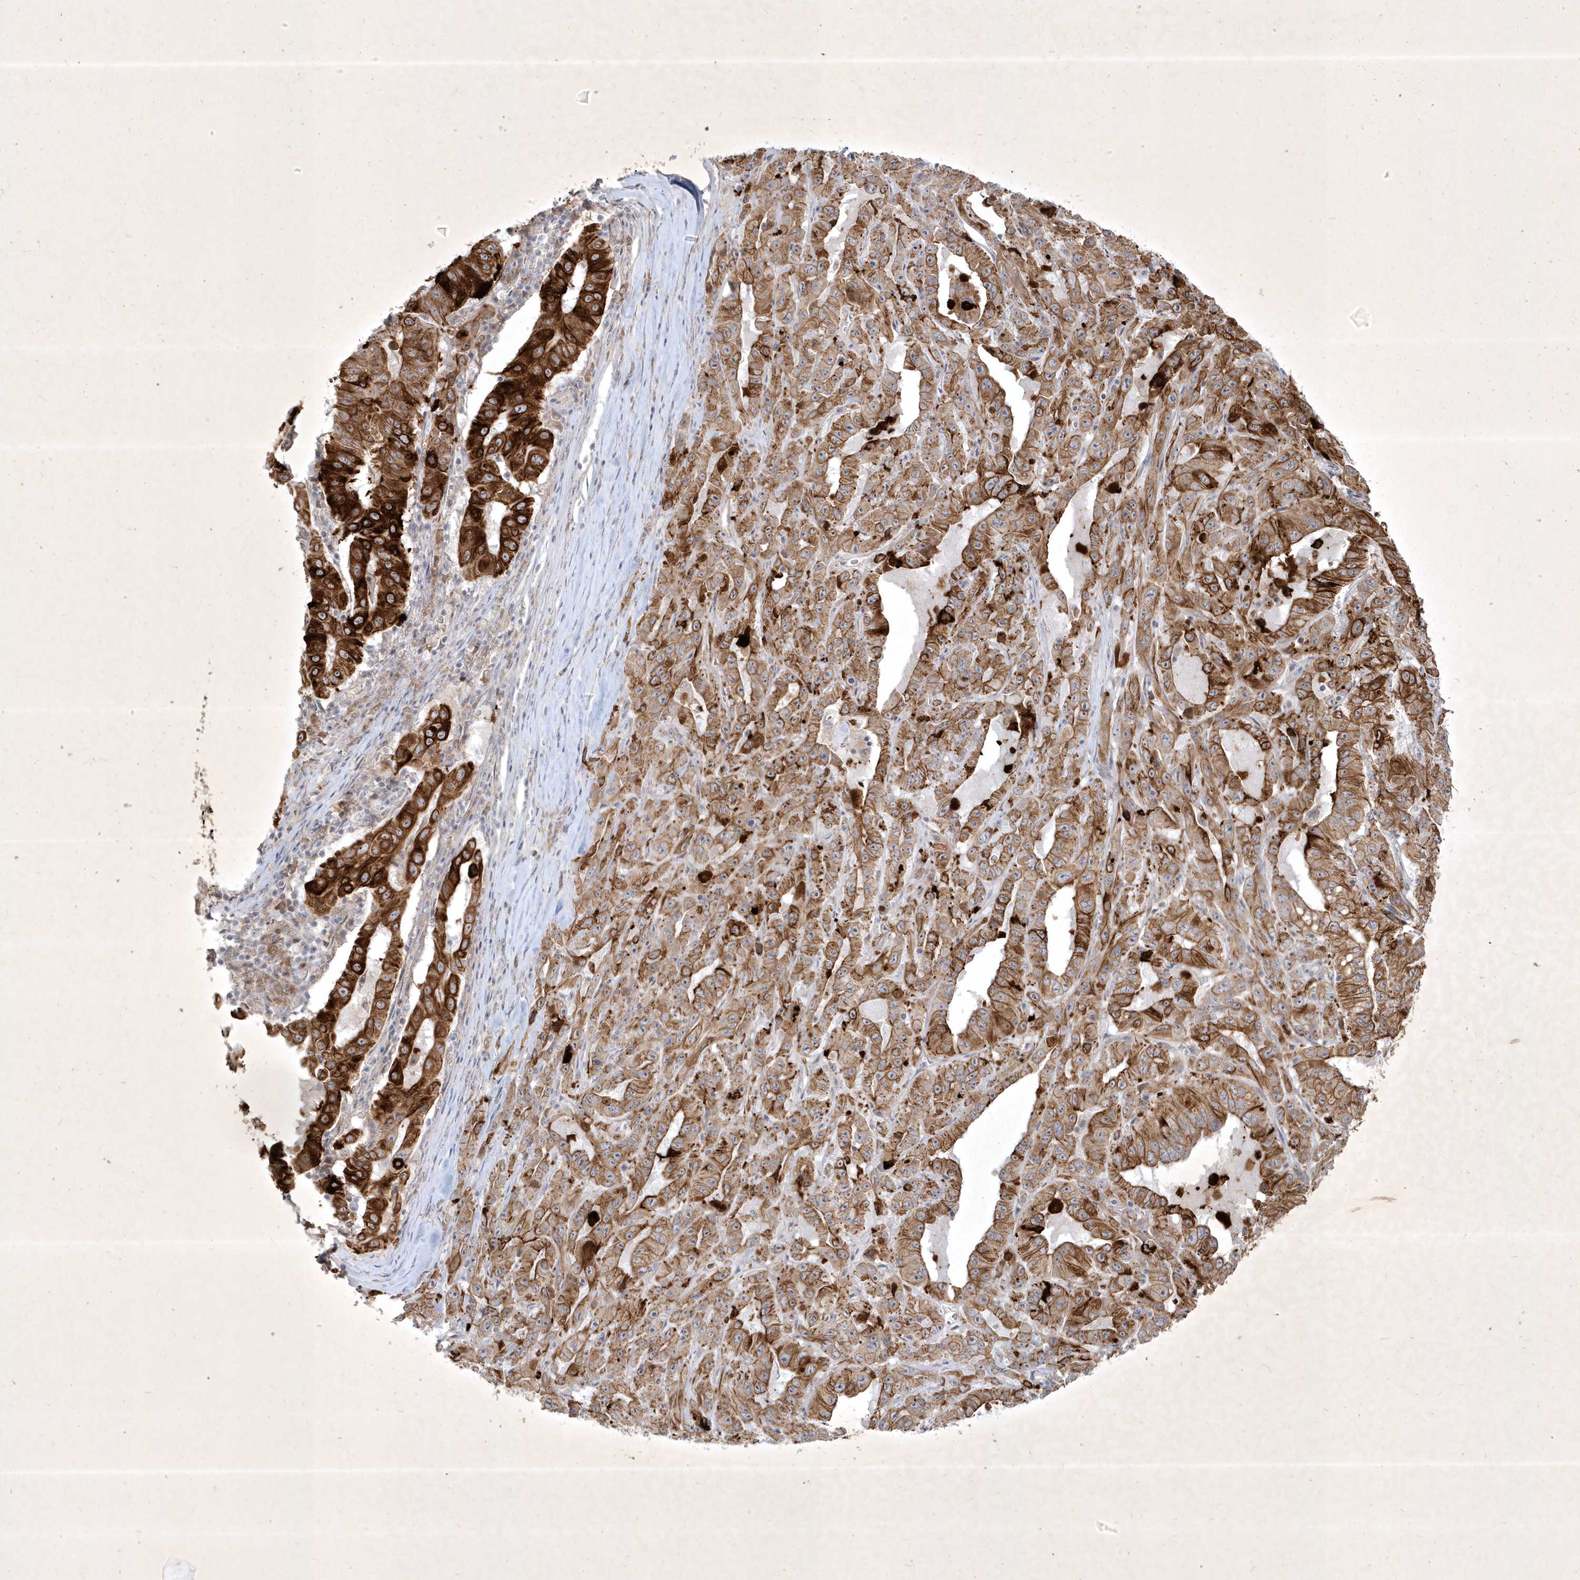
{"staining": {"intensity": "strong", "quantity": ">75%", "location": "cytoplasmic/membranous"}, "tissue": "pancreatic cancer", "cell_type": "Tumor cells", "image_type": "cancer", "snomed": [{"axis": "morphology", "description": "Adenocarcinoma, NOS"}, {"axis": "topography", "description": "Pancreas"}], "caption": "High-power microscopy captured an immunohistochemistry (IHC) histopathology image of adenocarcinoma (pancreatic), revealing strong cytoplasmic/membranous expression in about >75% of tumor cells. Nuclei are stained in blue.", "gene": "BOD1", "patient": {"sex": "male", "age": 63}}